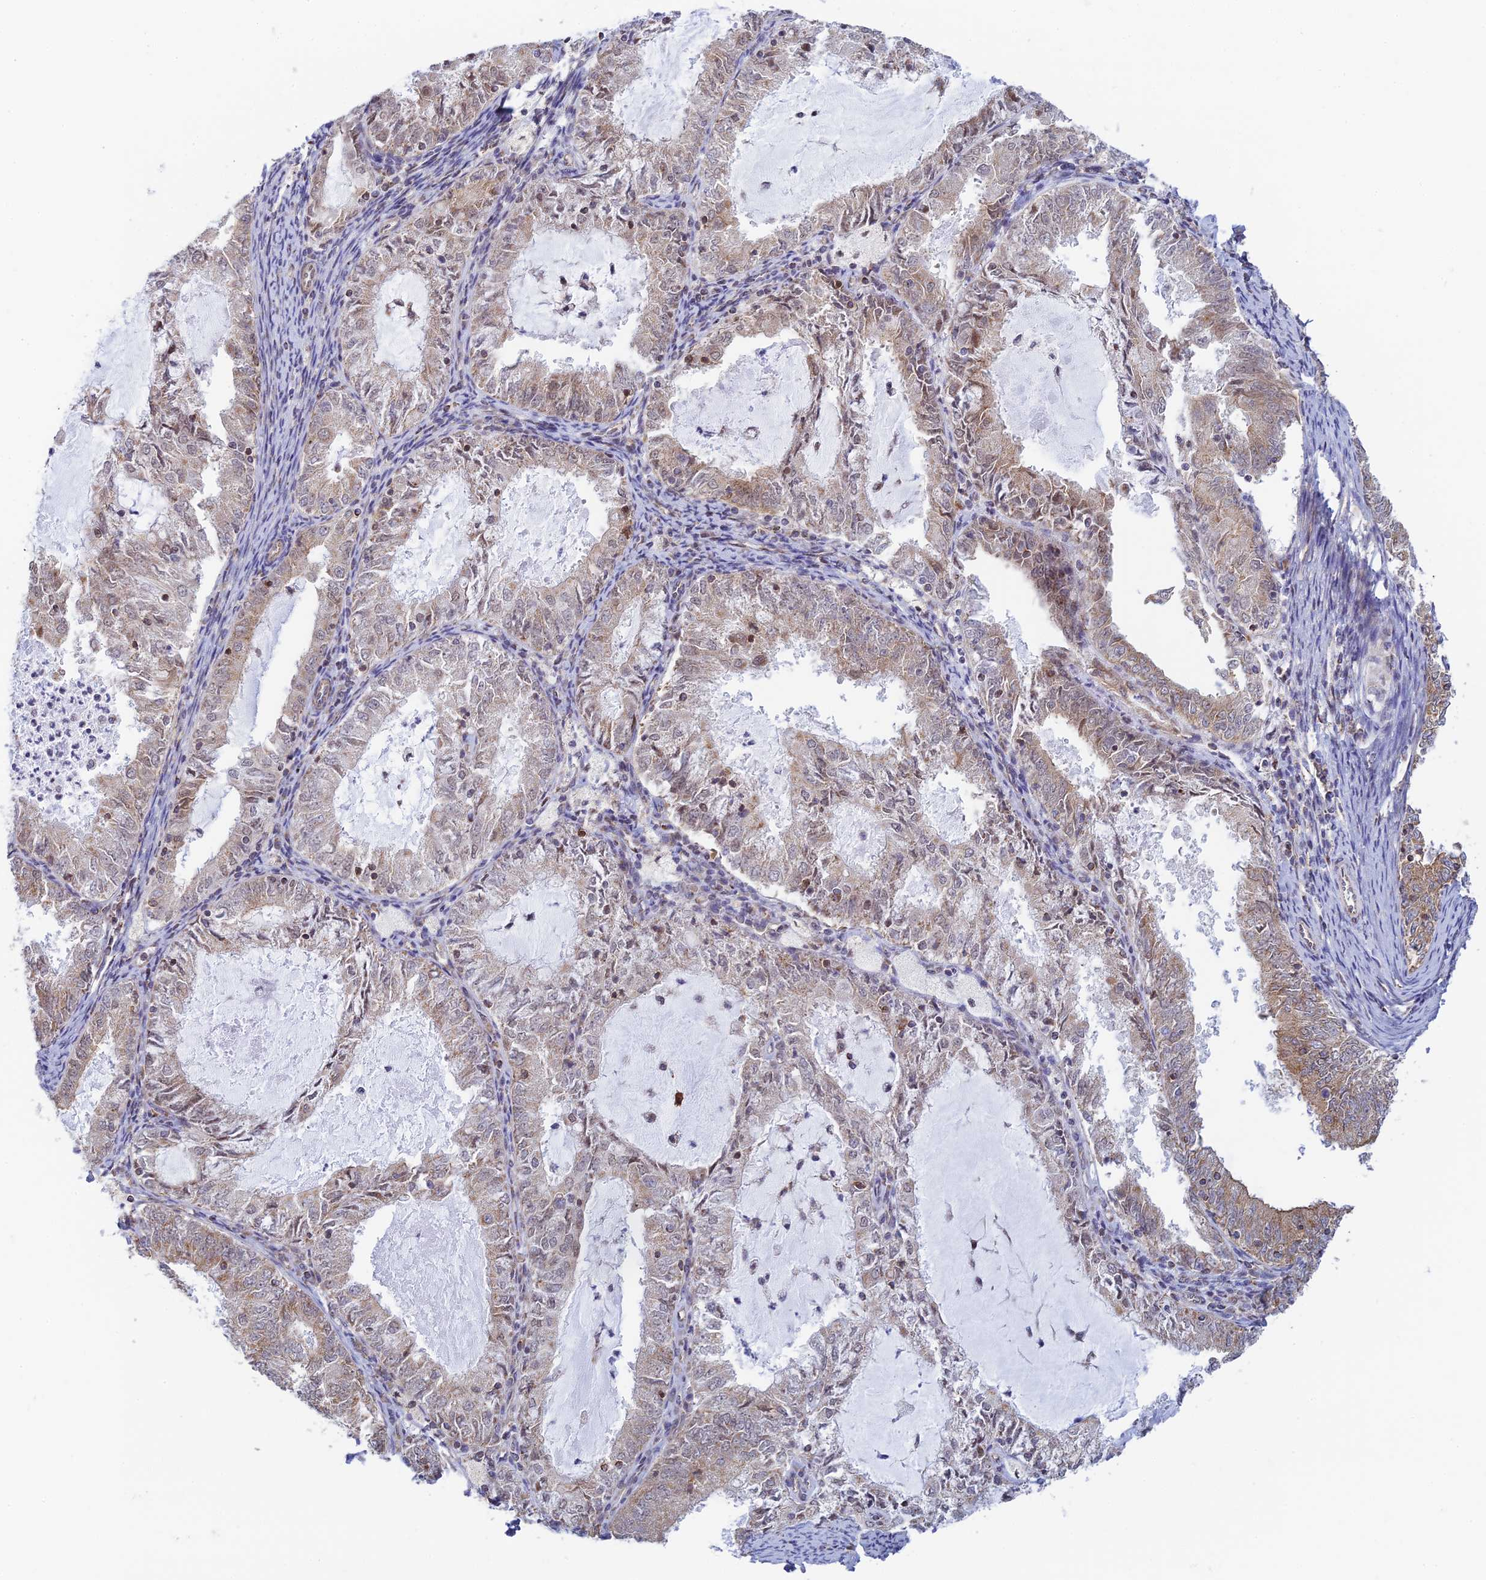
{"staining": {"intensity": "moderate", "quantity": "25%-75%", "location": "cytoplasmic/membranous"}, "tissue": "endometrial cancer", "cell_type": "Tumor cells", "image_type": "cancer", "snomed": [{"axis": "morphology", "description": "Adenocarcinoma, NOS"}, {"axis": "topography", "description": "Endometrium"}], "caption": "Tumor cells demonstrate medium levels of moderate cytoplasmic/membranous positivity in approximately 25%-75% of cells in human endometrial adenocarcinoma.", "gene": "HOOK2", "patient": {"sex": "female", "age": 57}}